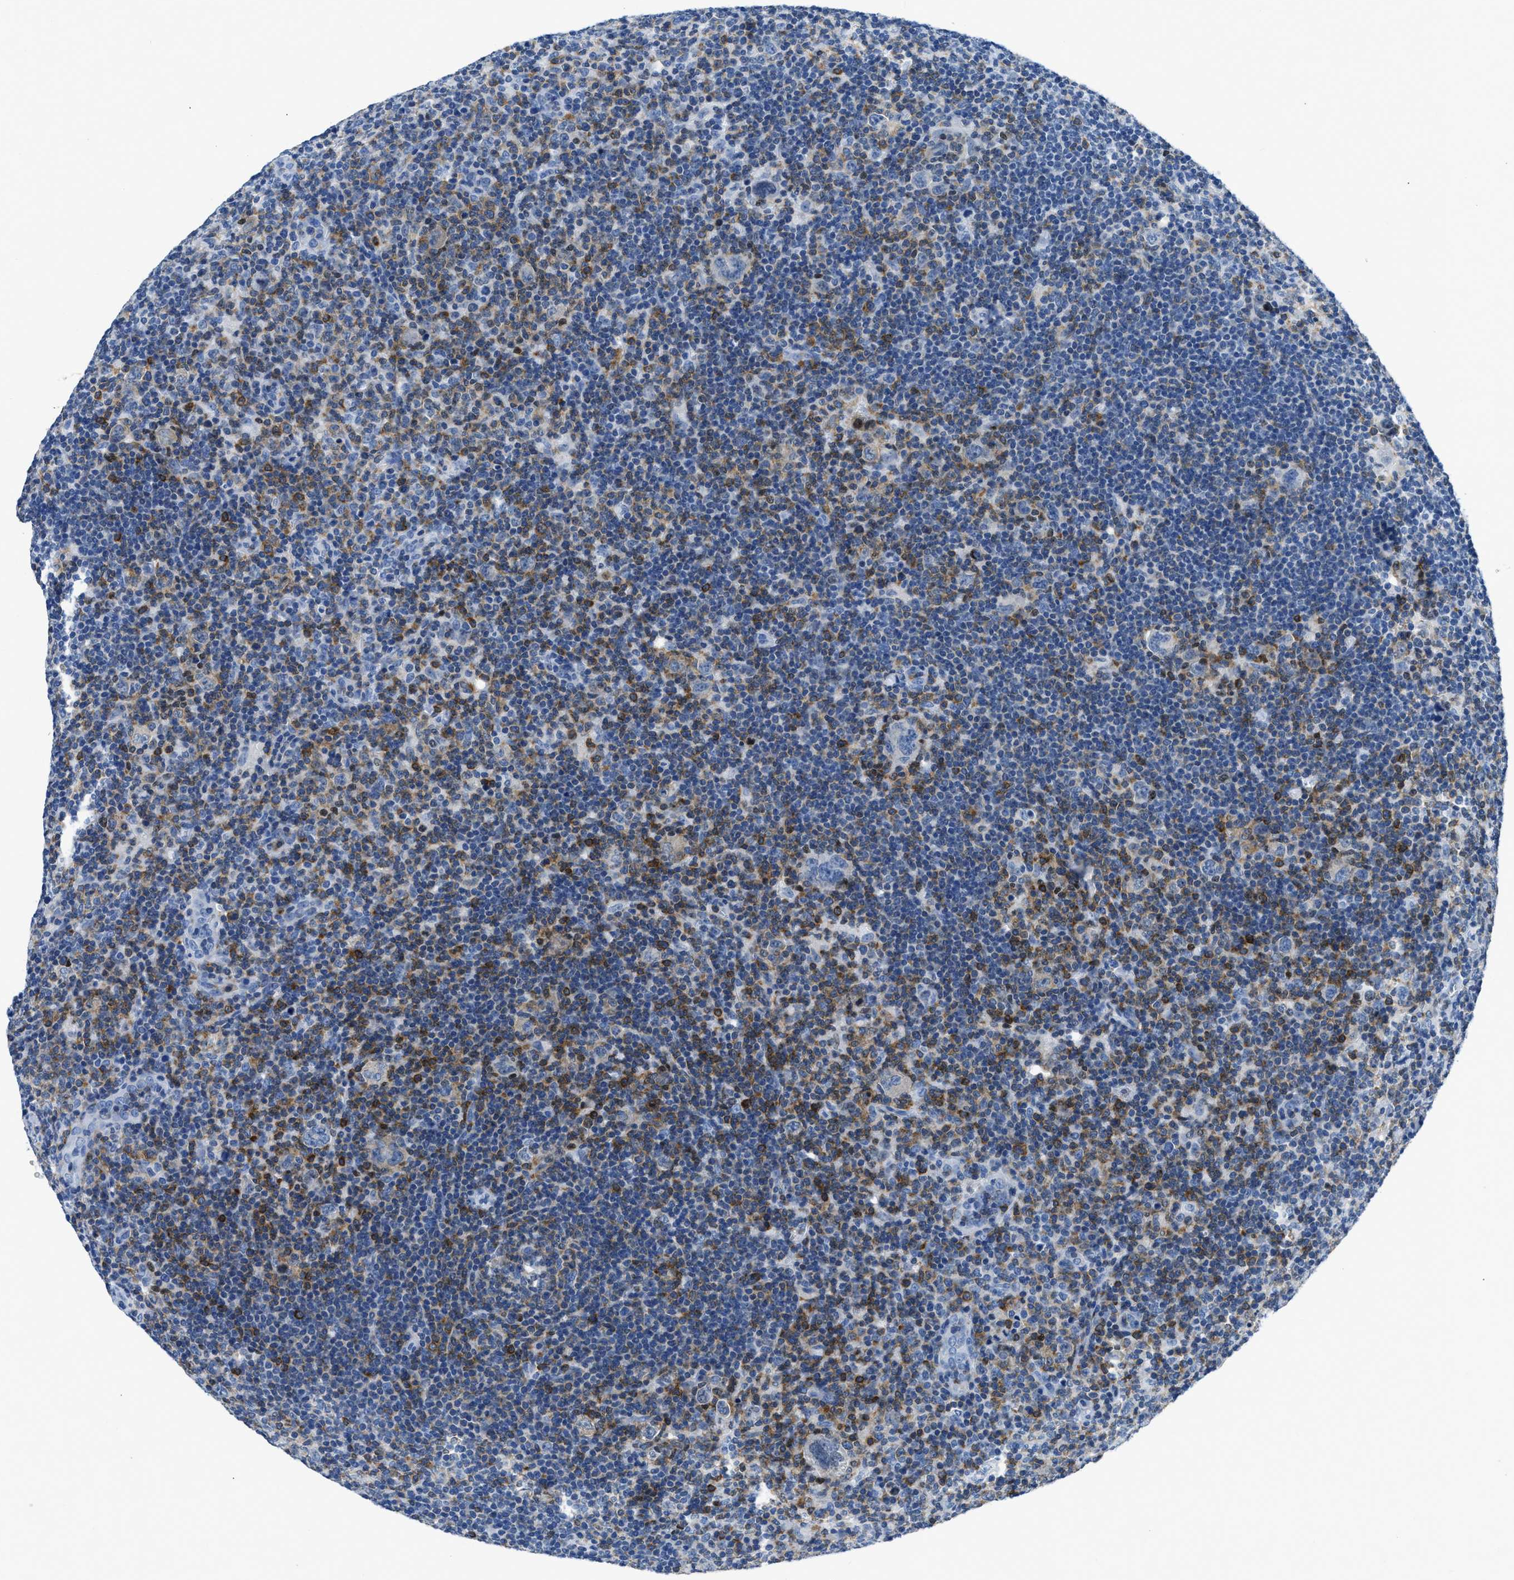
{"staining": {"intensity": "negative", "quantity": "none", "location": "none"}, "tissue": "lymphoma", "cell_type": "Tumor cells", "image_type": "cancer", "snomed": [{"axis": "morphology", "description": "Hodgkin's disease, NOS"}, {"axis": "topography", "description": "Lymph node"}], "caption": "A high-resolution micrograph shows immunohistochemistry staining of Hodgkin's disease, which demonstrates no significant expression in tumor cells.", "gene": "NFATC2", "patient": {"sex": "female", "age": 57}}